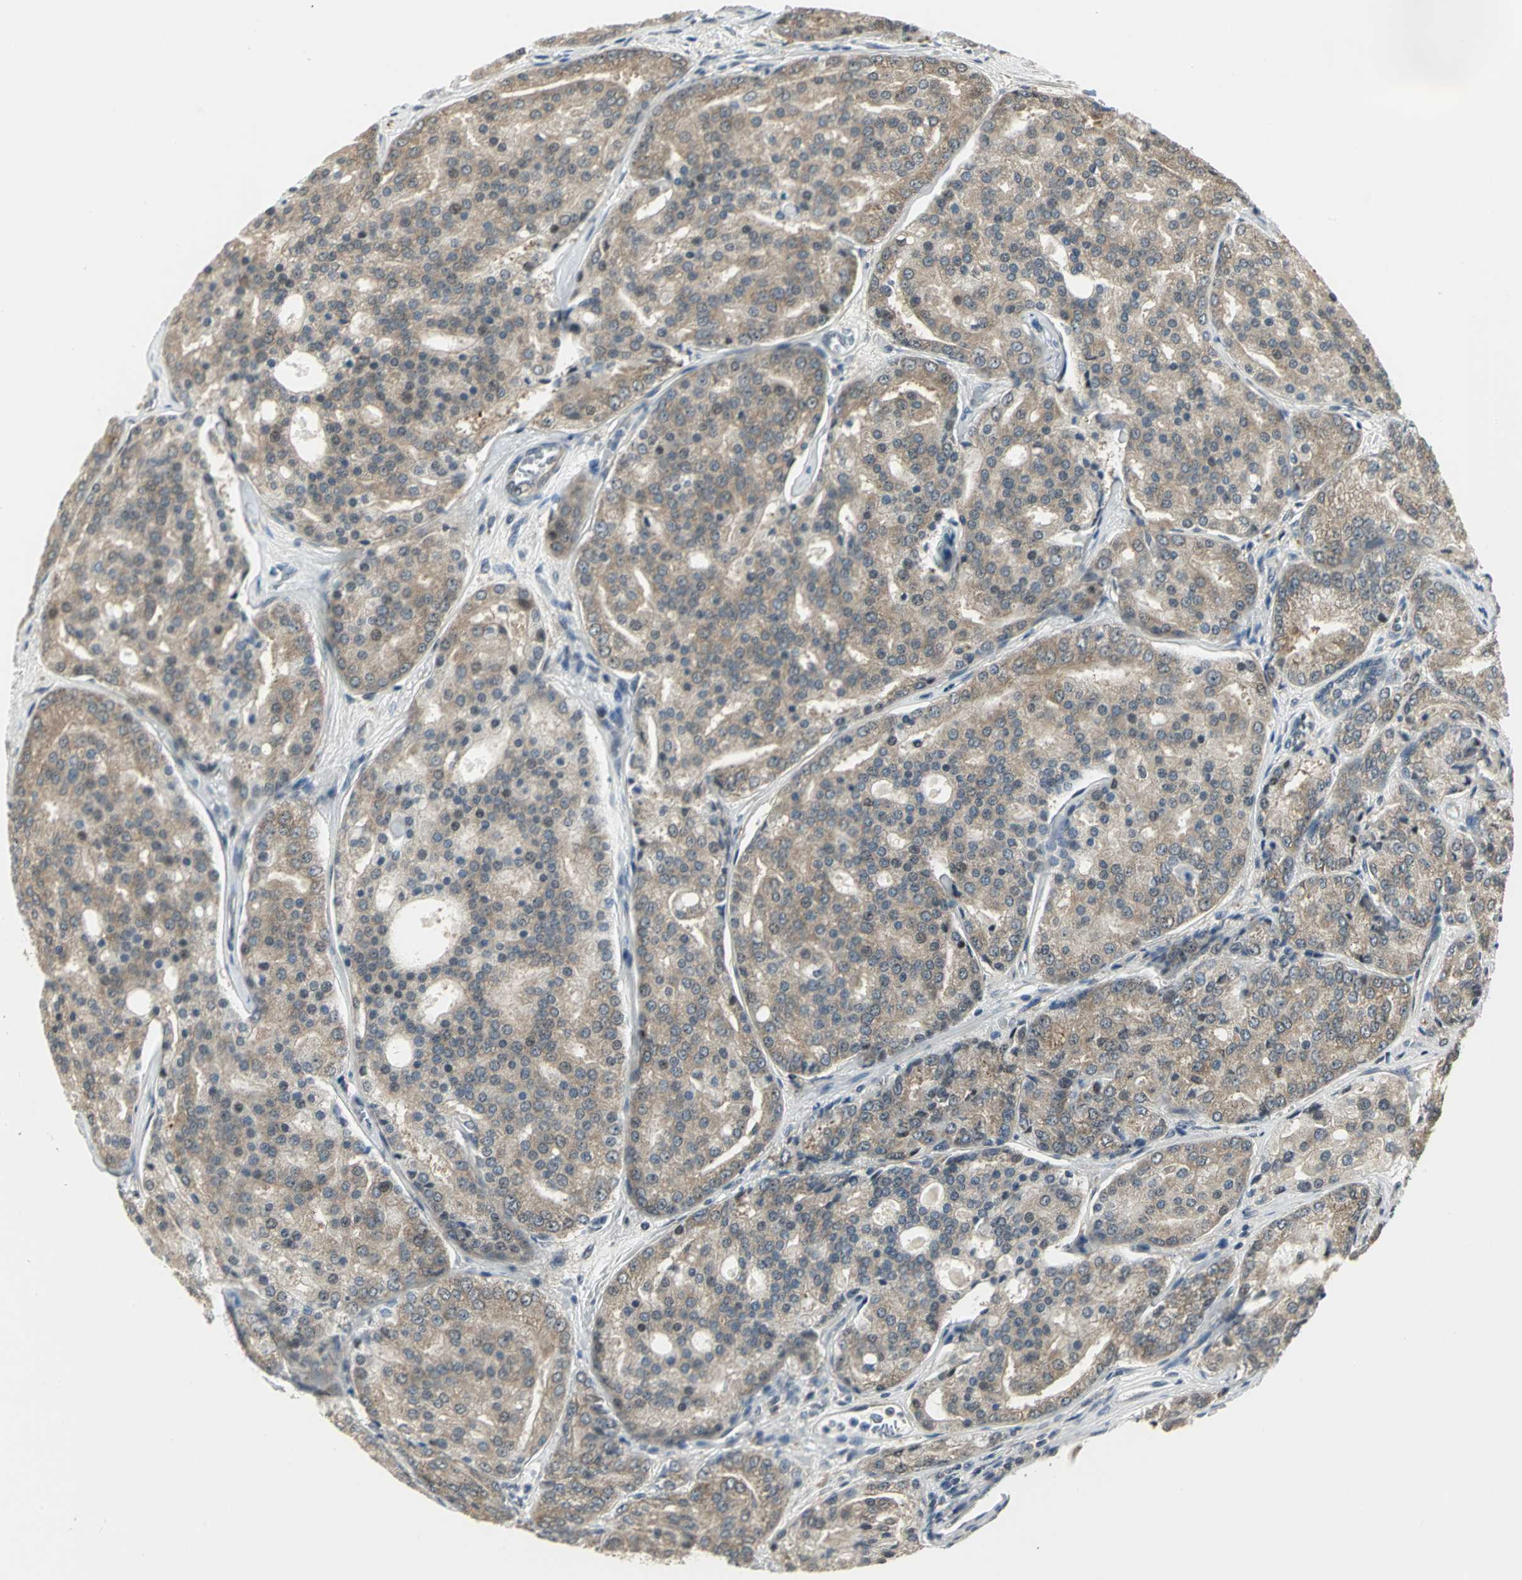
{"staining": {"intensity": "moderate", "quantity": ">75%", "location": "cytoplasmic/membranous"}, "tissue": "prostate cancer", "cell_type": "Tumor cells", "image_type": "cancer", "snomed": [{"axis": "morphology", "description": "Adenocarcinoma, High grade"}, {"axis": "topography", "description": "Prostate"}], "caption": "A high-resolution image shows immunohistochemistry staining of adenocarcinoma (high-grade) (prostate), which exhibits moderate cytoplasmic/membranous positivity in about >75% of tumor cells. Nuclei are stained in blue.", "gene": "PSMC4", "patient": {"sex": "male", "age": 64}}